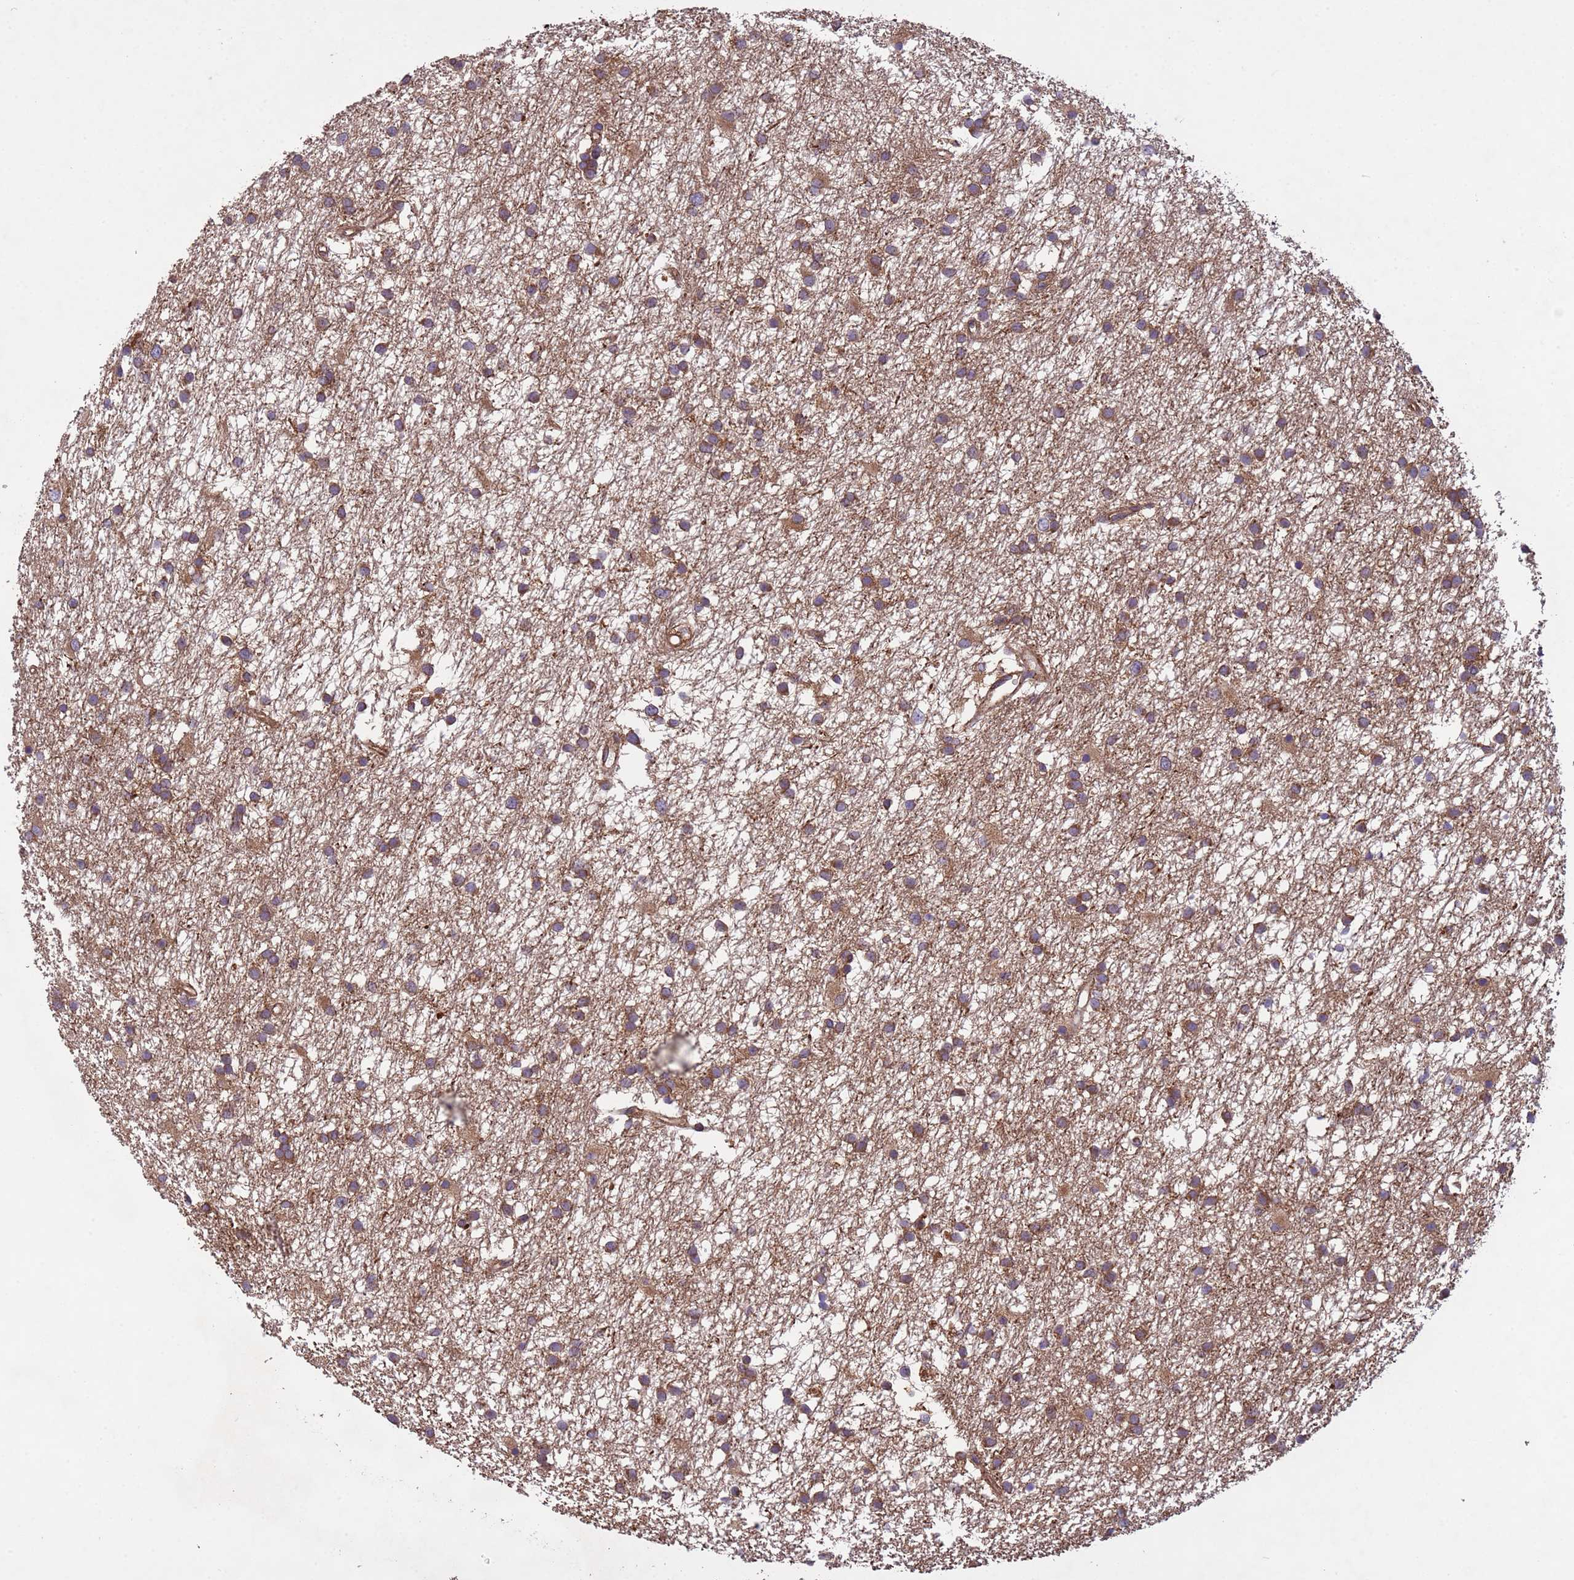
{"staining": {"intensity": "moderate", "quantity": ">75%", "location": "cytoplasmic/membranous"}, "tissue": "glioma", "cell_type": "Tumor cells", "image_type": "cancer", "snomed": [{"axis": "morphology", "description": "Glioma, malignant, High grade"}, {"axis": "topography", "description": "Brain"}], "caption": "Approximately >75% of tumor cells in malignant high-grade glioma show moderate cytoplasmic/membranous protein expression as visualized by brown immunohistochemical staining.", "gene": "RAB10", "patient": {"sex": "male", "age": 77}}